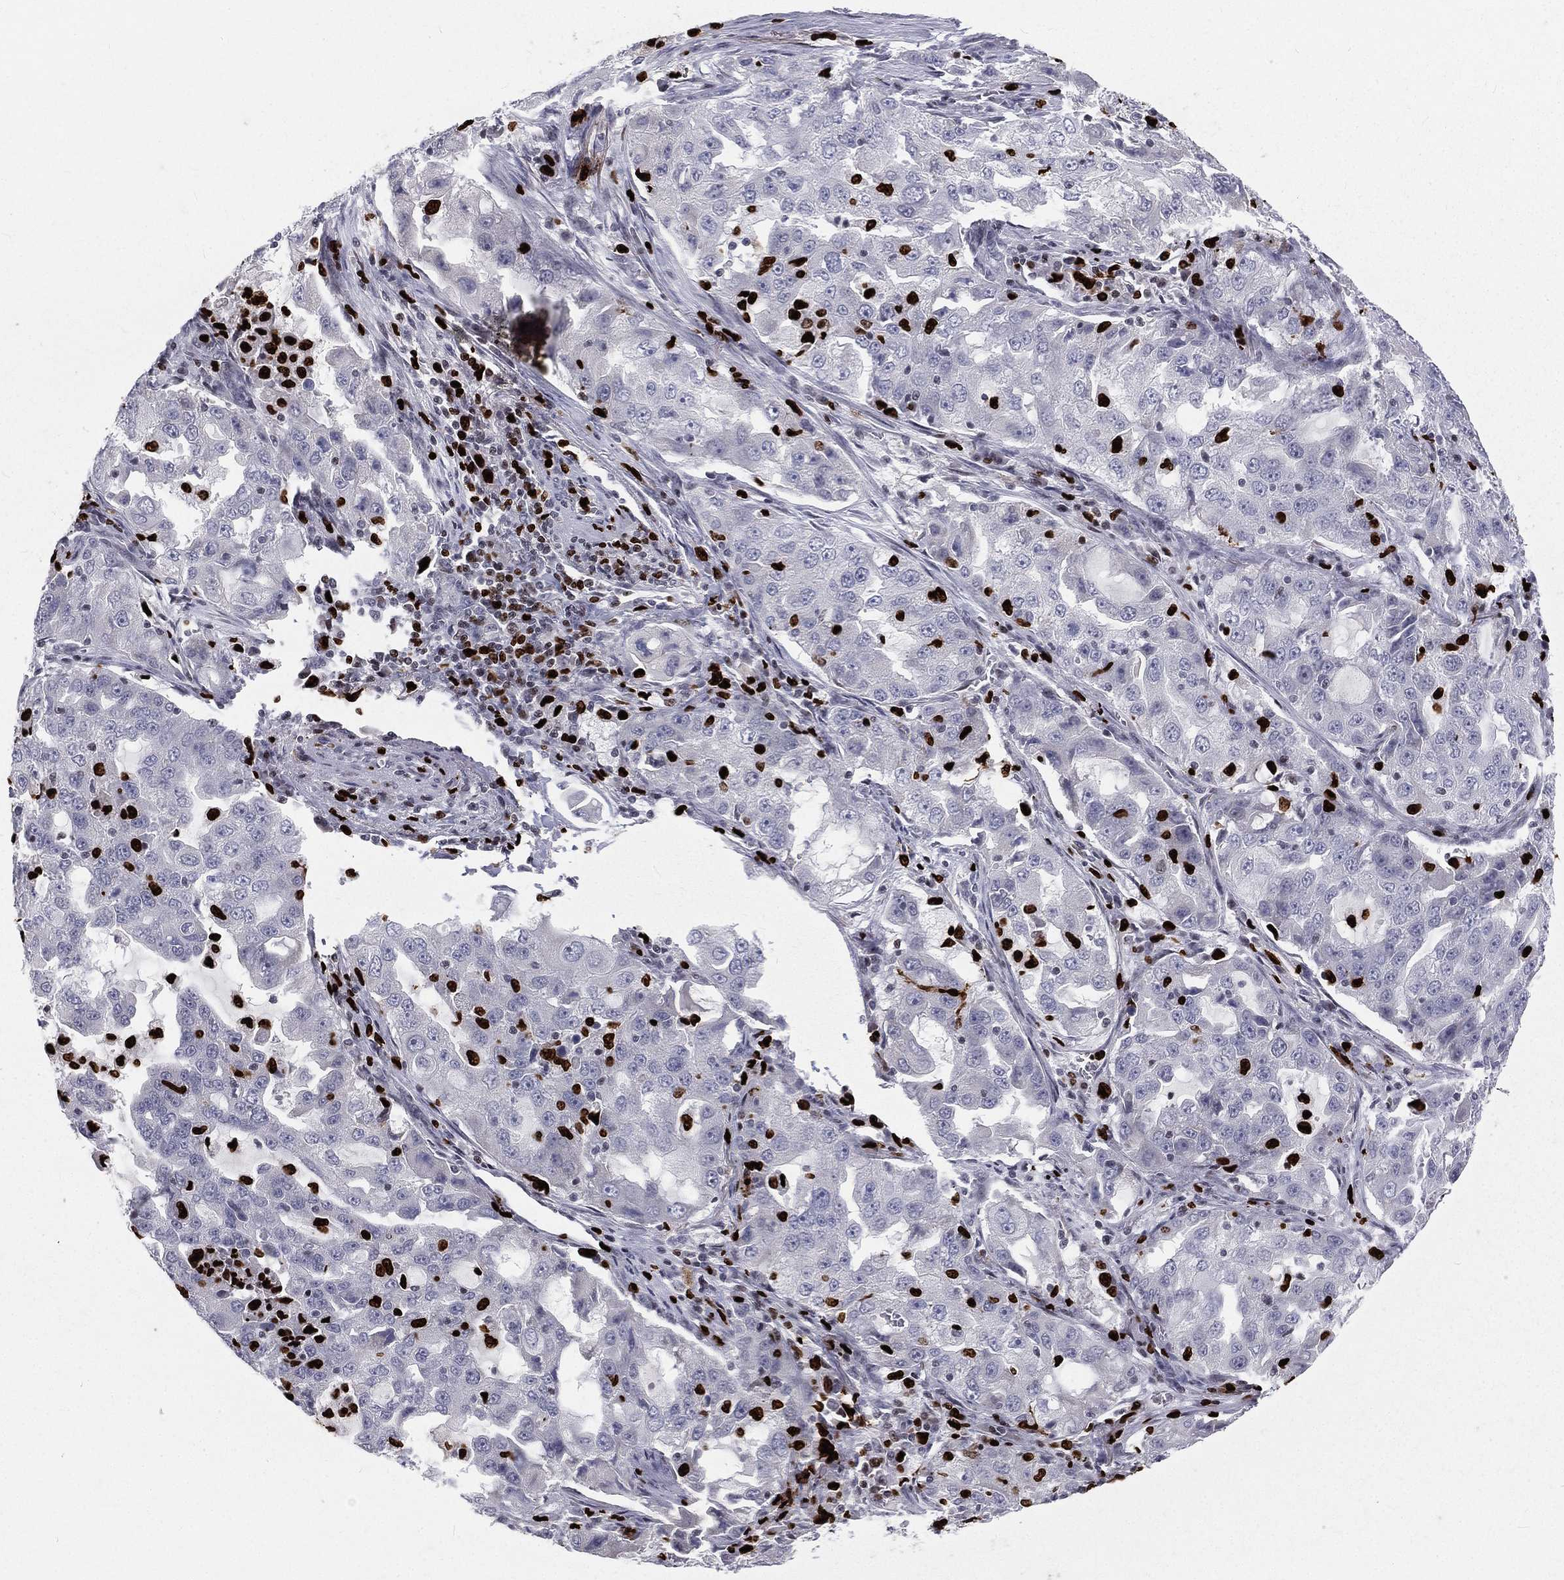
{"staining": {"intensity": "negative", "quantity": "none", "location": "none"}, "tissue": "lung cancer", "cell_type": "Tumor cells", "image_type": "cancer", "snomed": [{"axis": "morphology", "description": "Adenocarcinoma, NOS"}, {"axis": "topography", "description": "Lung"}], "caption": "An immunohistochemistry (IHC) histopathology image of adenocarcinoma (lung) is shown. There is no staining in tumor cells of adenocarcinoma (lung).", "gene": "MNDA", "patient": {"sex": "female", "age": 61}}